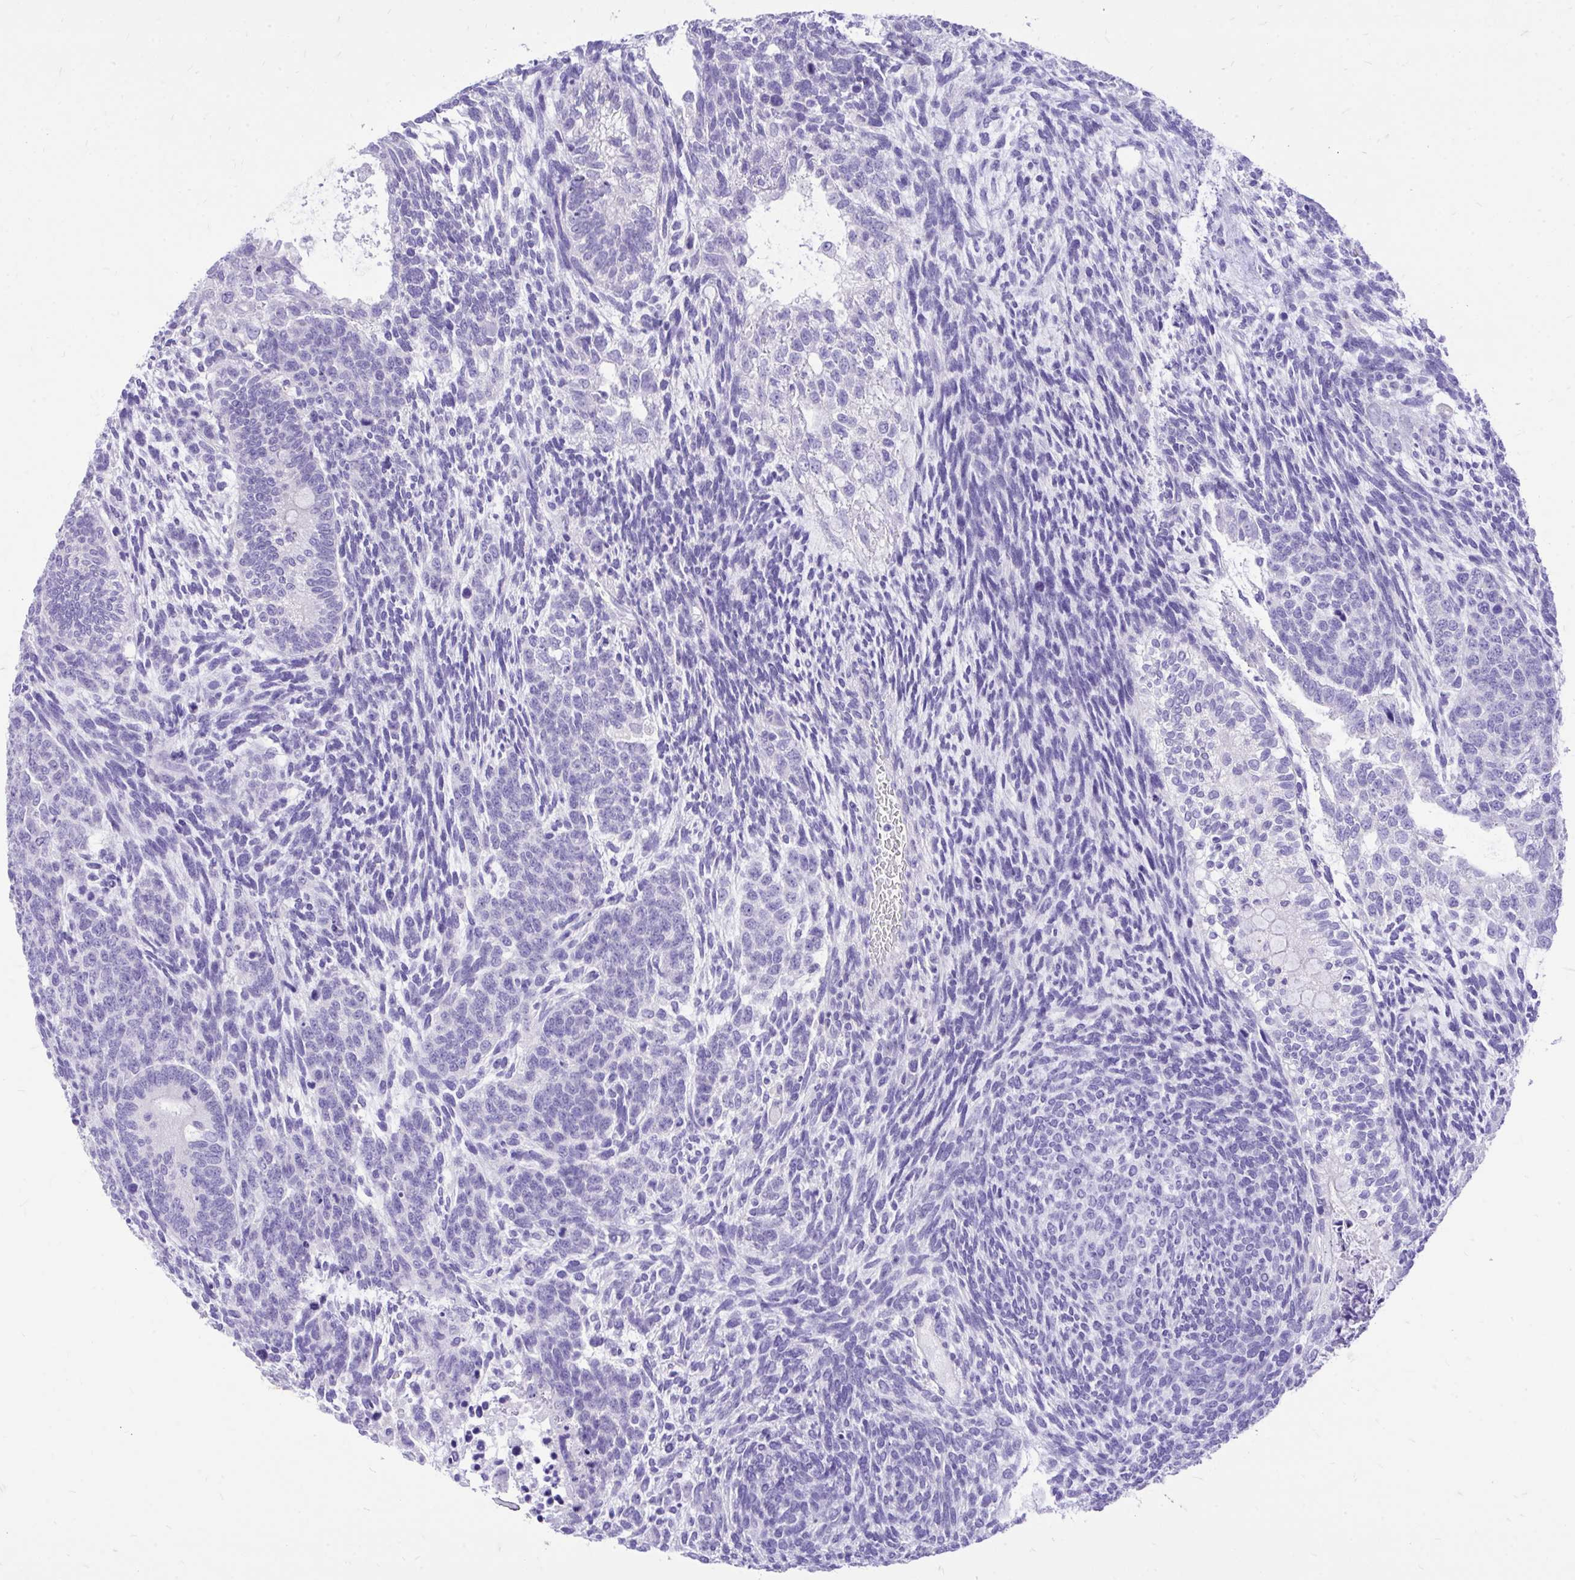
{"staining": {"intensity": "negative", "quantity": "none", "location": "none"}, "tissue": "testis cancer", "cell_type": "Tumor cells", "image_type": "cancer", "snomed": [{"axis": "morphology", "description": "Carcinoma, Embryonal, NOS"}, {"axis": "topography", "description": "Testis"}], "caption": "High magnification brightfield microscopy of testis cancer stained with DAB (brown) and counterstained with hematoxylin (blue): tumor cells show no significant positivity. (DAB (3,3'-diaminobenzidine) IHC, high magnification).", "gene": "MON1A", "patient": {"sex": "male", "age": 23}}